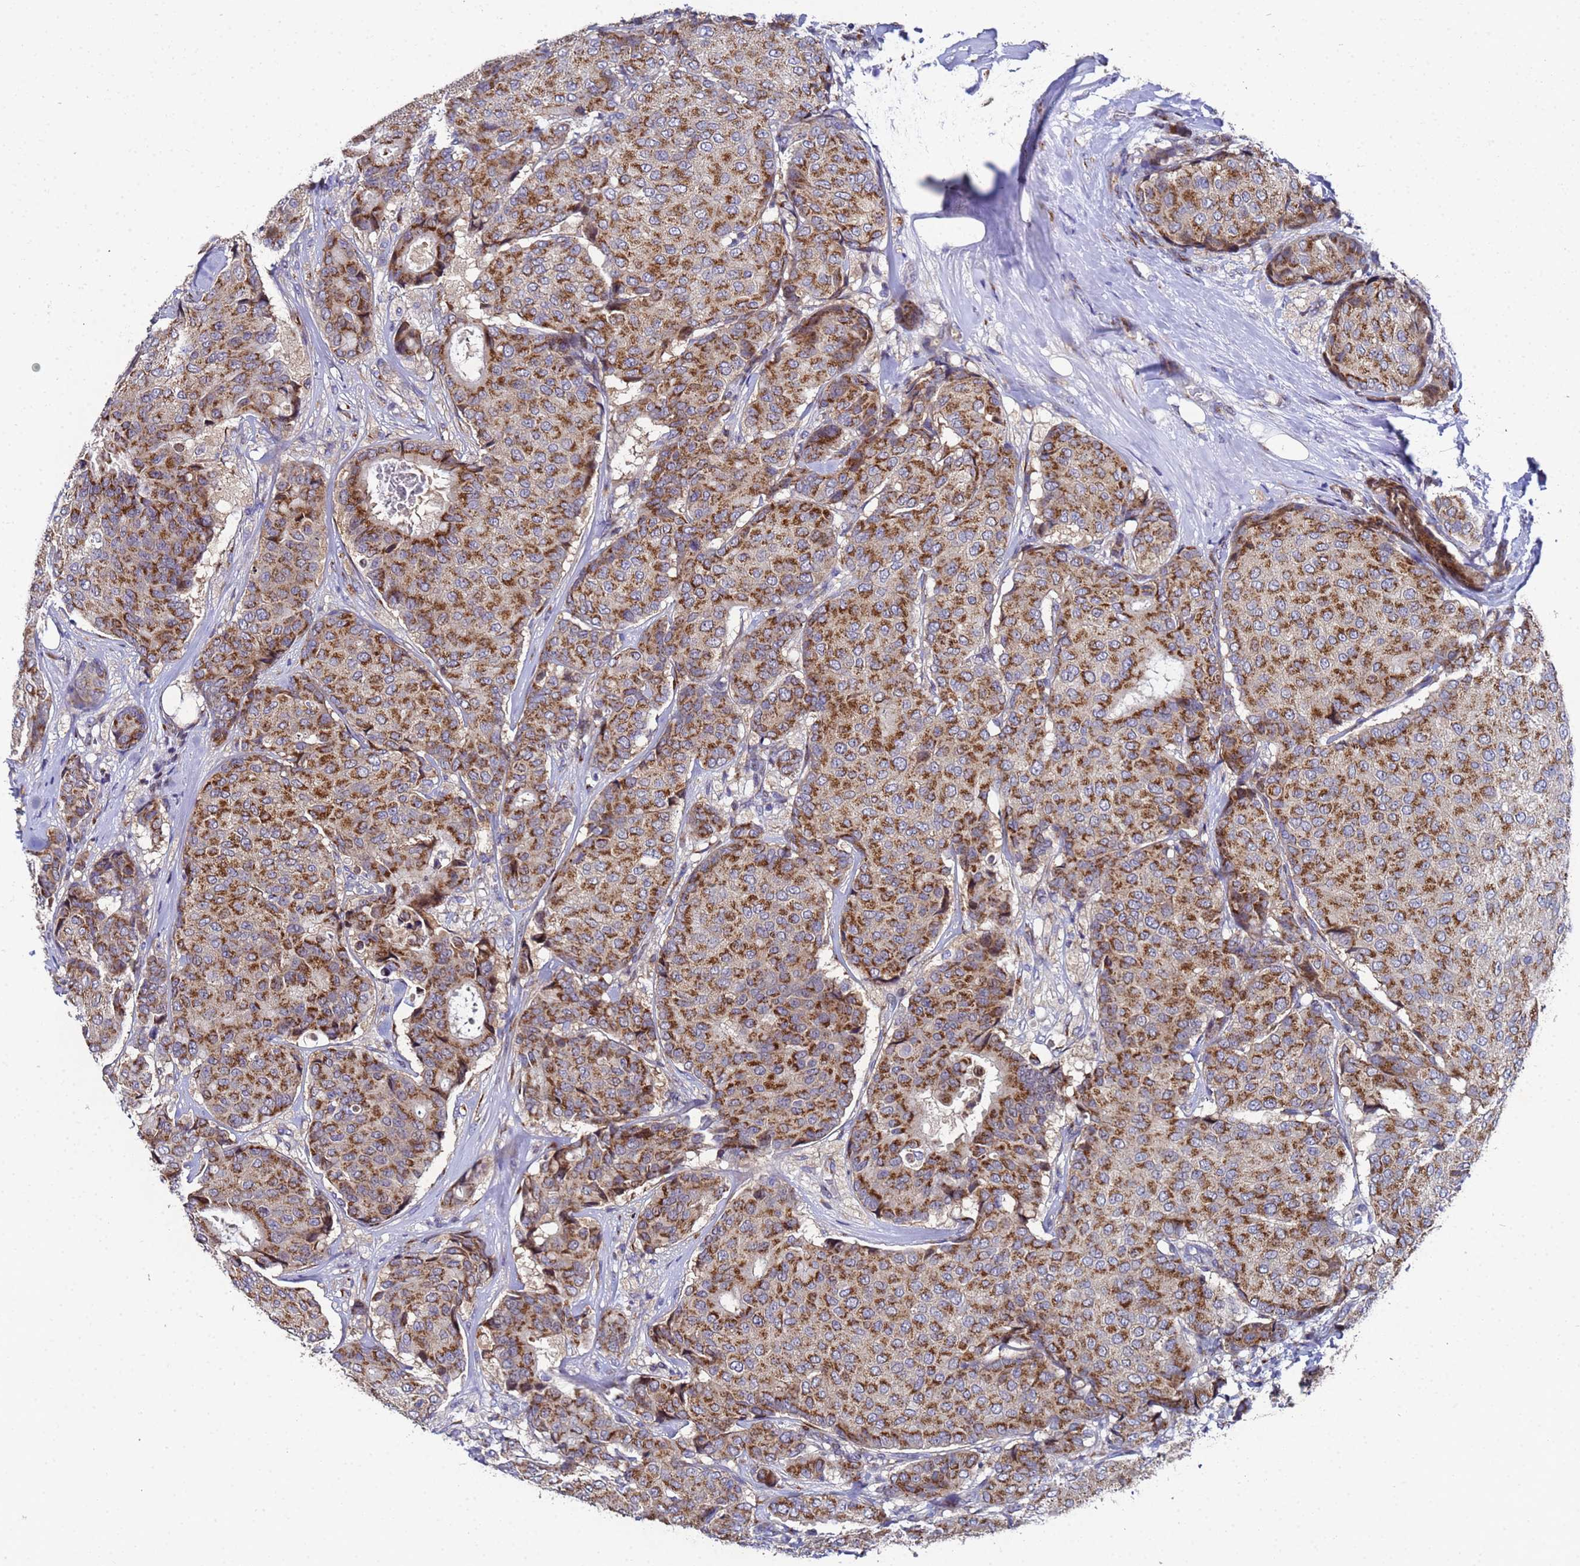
{"staining": {"intensity": "strong", "quantity": ">75%", "location": "cytoplasmic/membranous"}, "tissue": "breast cancer", "cell_type": "Tumor cells", "image_type": "cancer", "snomed": [{"axis": "morphology", "description": "Duct carcinoma"}, {"axis": "topography", "description": "Breast"}], "caption": "This is a histology image of immunohistochemistry (IHC) staining of invasive ductal carcinoma (breast), which shows strong staining in the cytoplasmic/membranous of tumor cells.", "gene": "NSUN6", "patient": {"sex": "female", "age": 75}}